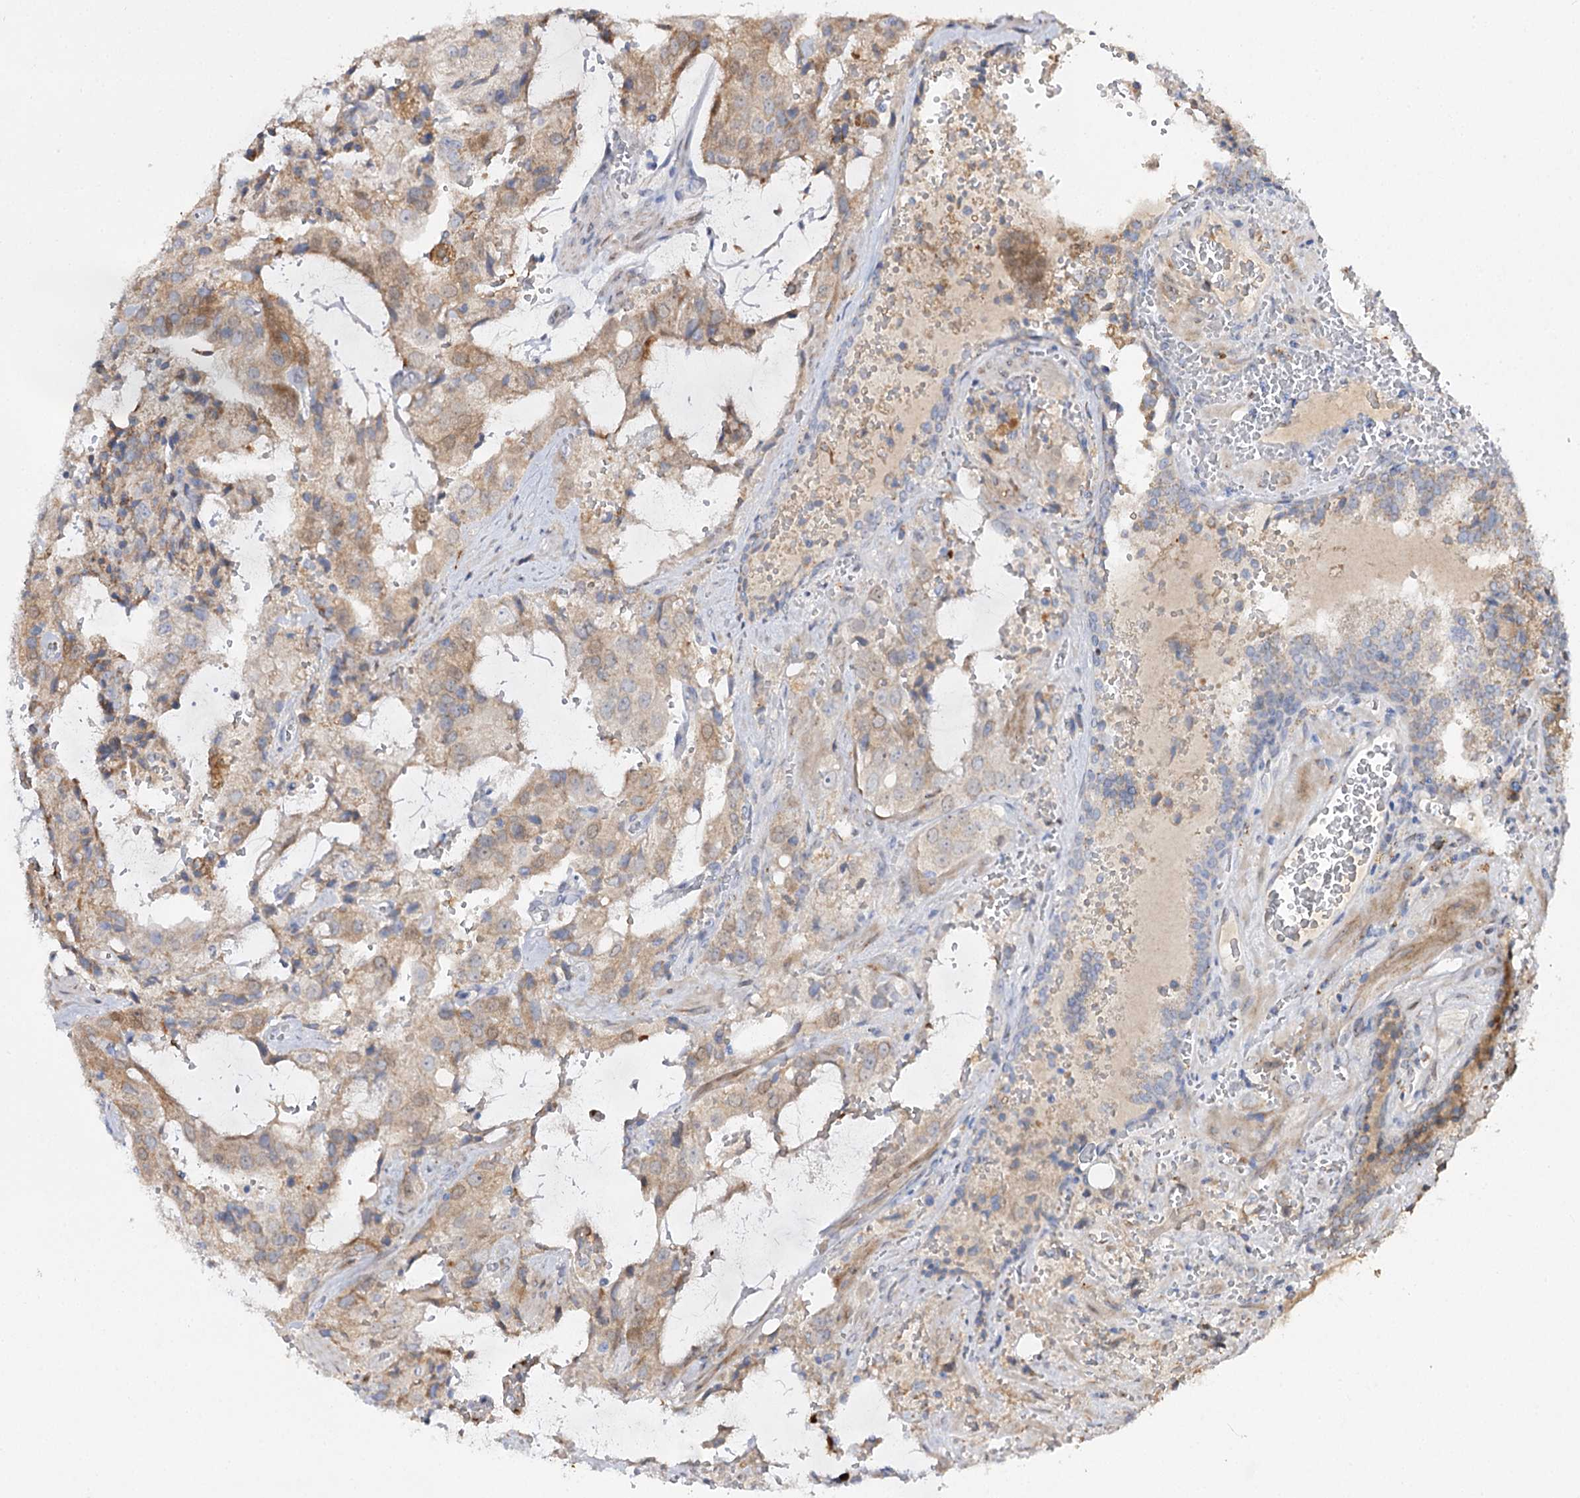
{"staining": {"intensity": "weak", "quantity": ">75%", "location": "cytoplasmic/membranous"}, "tissue": "prostate cancer", "cell_type": "Tumor cells", "image_type": "cancer", "snomed": [{"axis": "morphology", "description": "Adenocarcinoma, High grade"}, {"axis": "topography", "description": "Prostate"}], "caption": "Tumor cells exhibit weak cytoplasmic/membranous positivity in about >75% of cells in prostate high-grade adenocarcinoma.", "gene": "C11orf80", "patient": {"sex": "male", "age": 68}}